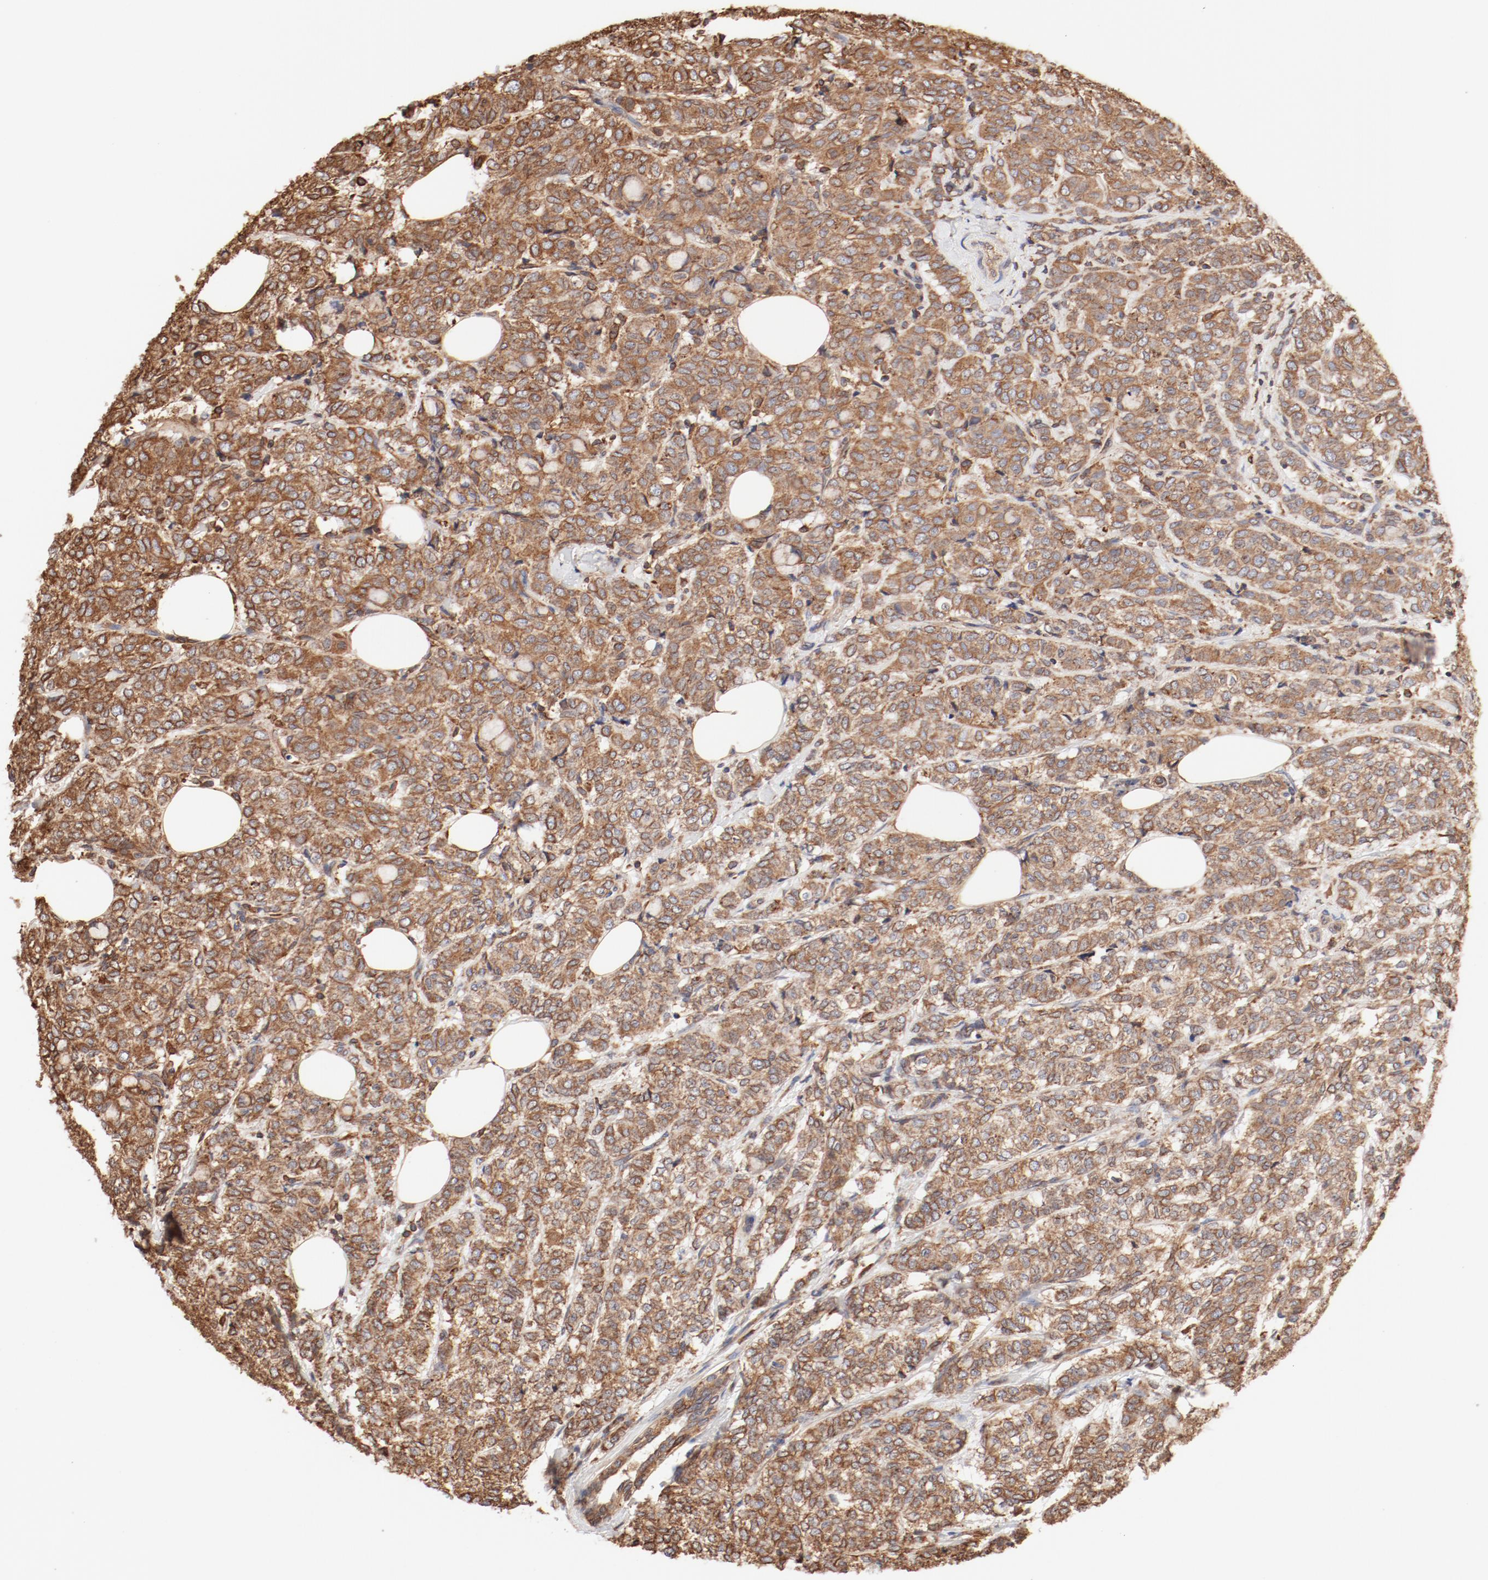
{"staining": {"intensity": "moderate", "quantity": ">75%", "location": "cytoplasmic/membranous"}, "tissue": "breast cancer", "cell_type": "Tumor cells", "image_type": "cancer", "snomed": [{"axis": "morphology", "description": "Lobular carcinoma"}, {"axis": "topography", "description": "Breast"}], "caption": "Brown immunohistochemical staining in breast lobular carcinoma exhibits moderate cytoplasmic/membranous positivity in about >75% of tumor cells.", "gene": "BCAP31", "patient": {"sex": "female", "age": 60}}